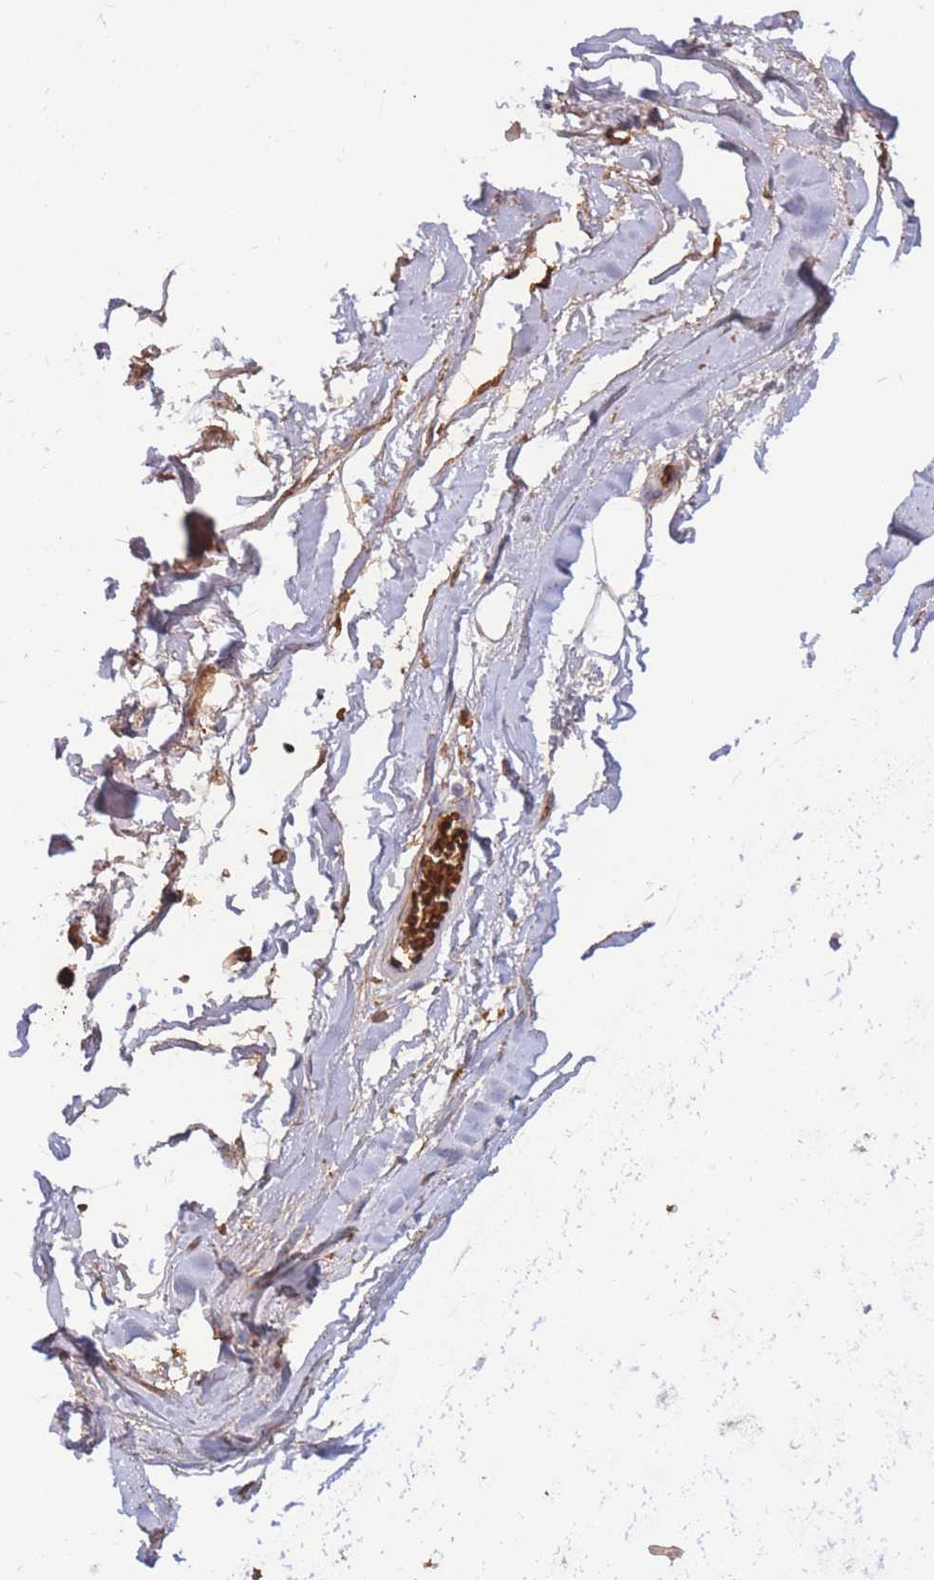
{"staining": {"intensity": "negative", "quantity": "none", "location": "none"}, "tissue": "adipose tissue", "cell_type": "Adipocytes", "image_type": "normal", "snomed": [{"axis": "morphology", "description": "Normal tissue, NOS"}, {"axis": "topography", "description": "Cartilage tissue"}], "caption": "IHC of normal human adipose tissue shows no expression in adipocytes.", "gene": "ATP10D", "patient": {"sex": "male", "age": 73}}